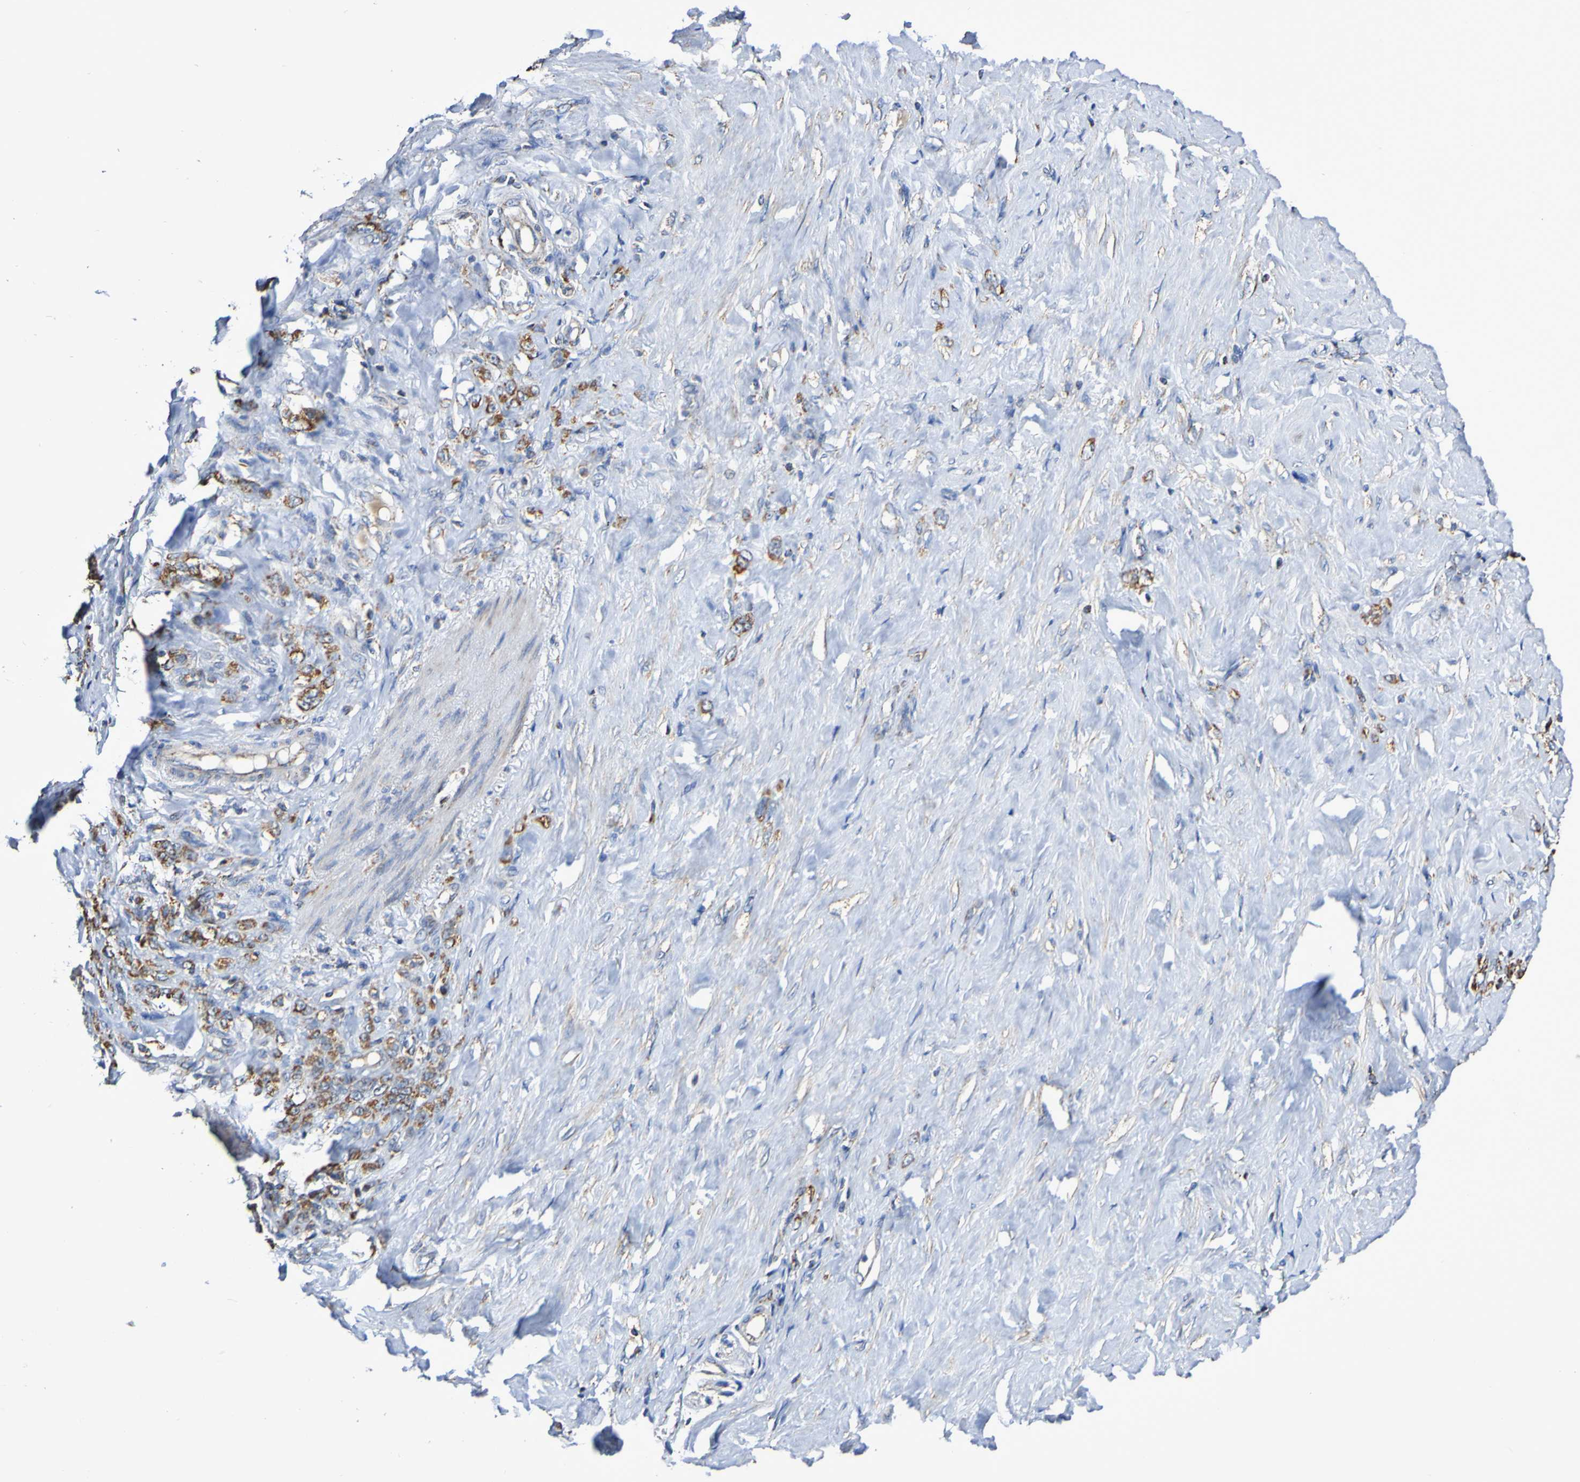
{"staining": {"intensity": "moderate", "quantity": ">75%", "location": "cytoplasmic/membranous"}, "tissue": "stomach cancer", "cell_type": "Tumor cells", "image_type": "cancer", "snomed": [{"axis": "morphology", "description": "Adenocarcinoma, NOS"}, {"axis": "topography", "description": "Stomach"}], "caption": "Stomach cancer (adenocarcinoma) stained with immunohistochemistry exhibits moderate cytoplasmic/membranous expression in about >75% of tumor cells.", "gene": "IL18R1", "patient": {"sex": "male", "age": 82}}